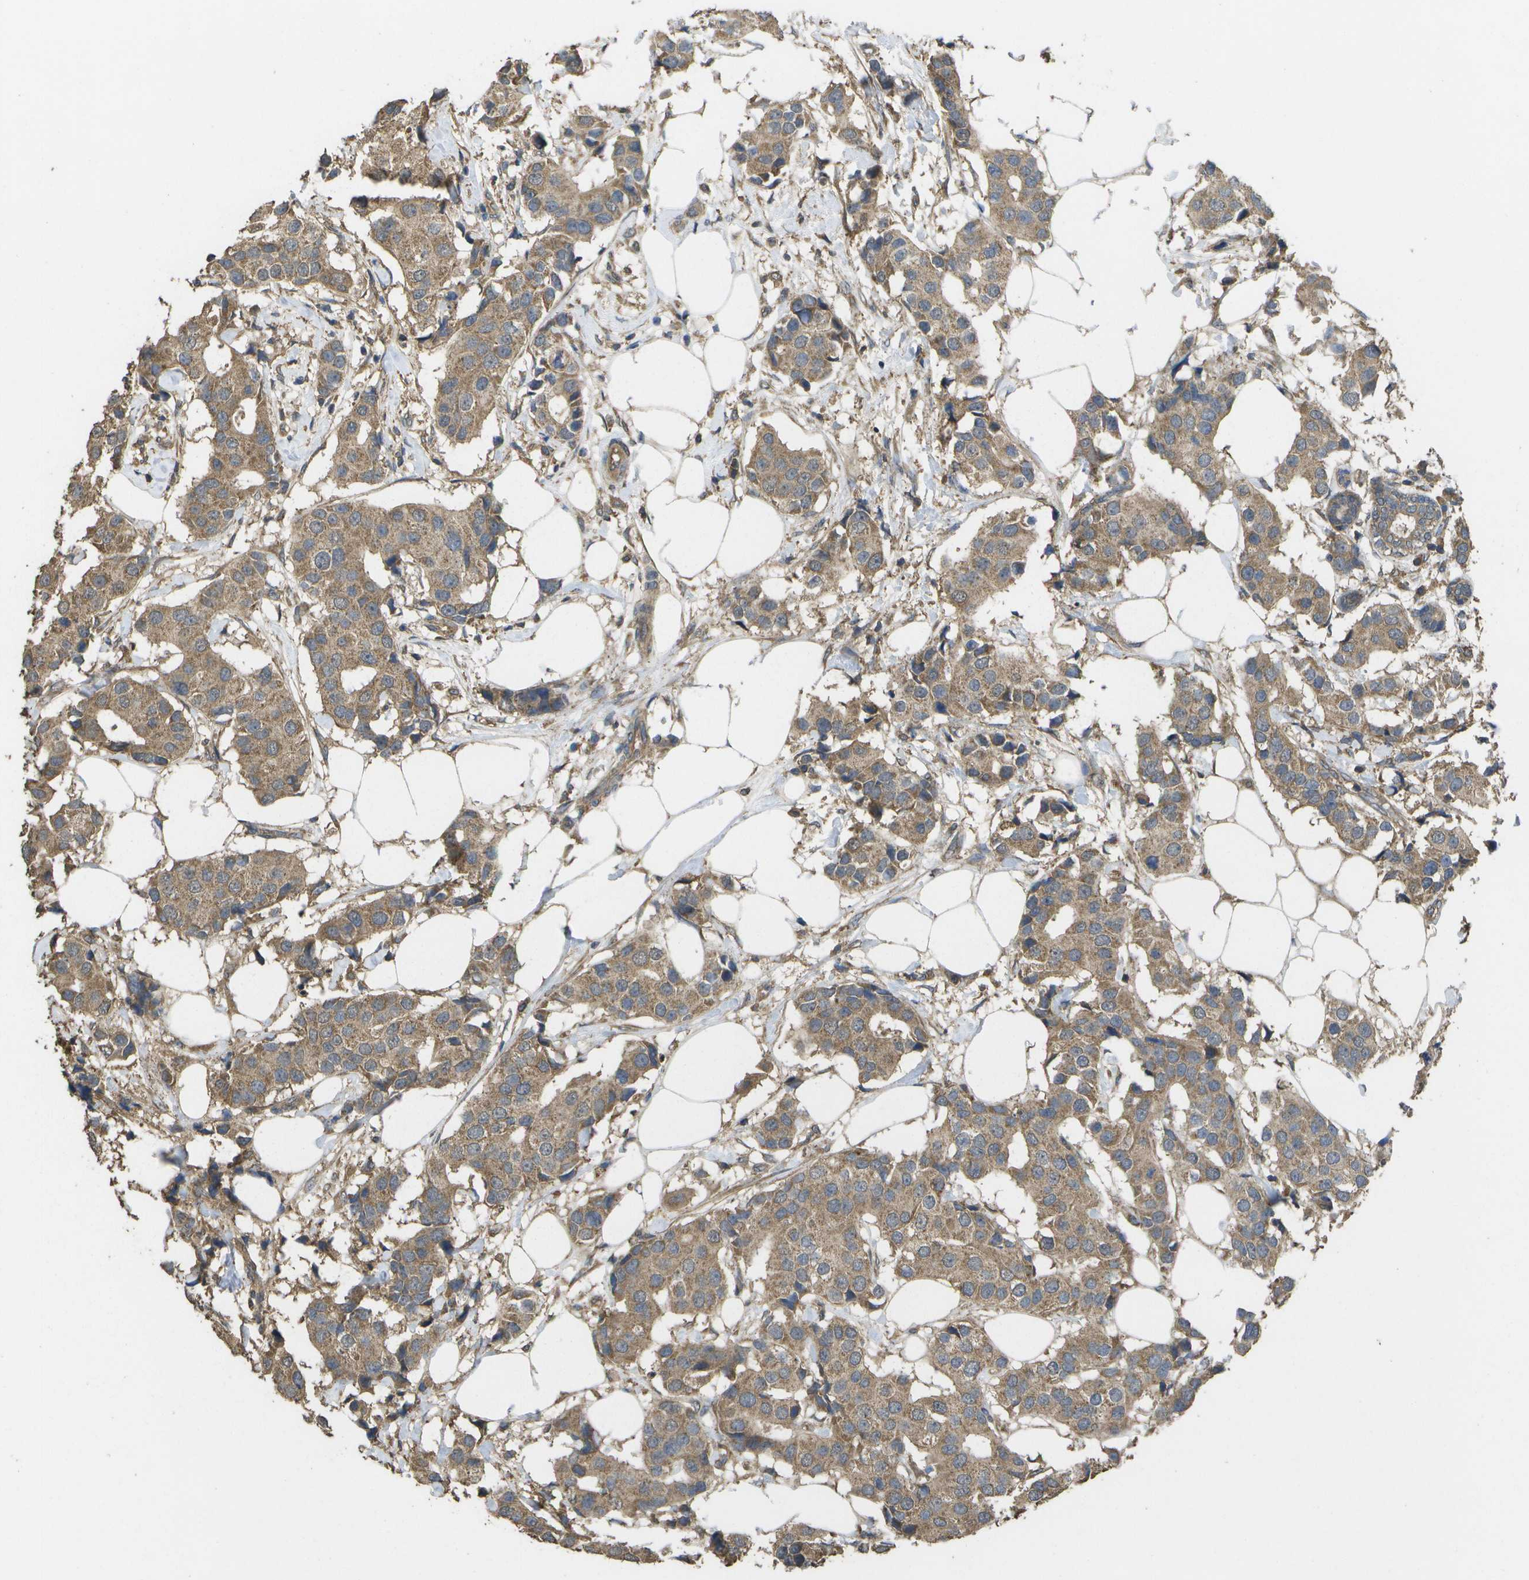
{"staining": {"intensity": "moderate", "quantity": ">75%", "location": "cytoplasmic/membranous"}, "tissue": "breast cancer", "cell_type": "Tumor cells", "image_type": "cancer", "snomed": [{"axis": "morphology", "description": "Normal tissue, NOS"}, {"axis": "morphology", "description": "Duct carcinoma"}, {"axis": "topography", "description": "Breast"}], "caption": "The histopathology image reveals a brown stain indicating the presence of a protein in the cytoplasmic/membranous of tumor cells in infiltrating ductal carcinoma (breast).", "gene": "SACS", "patient": {"sex": "female", "age": 39}}